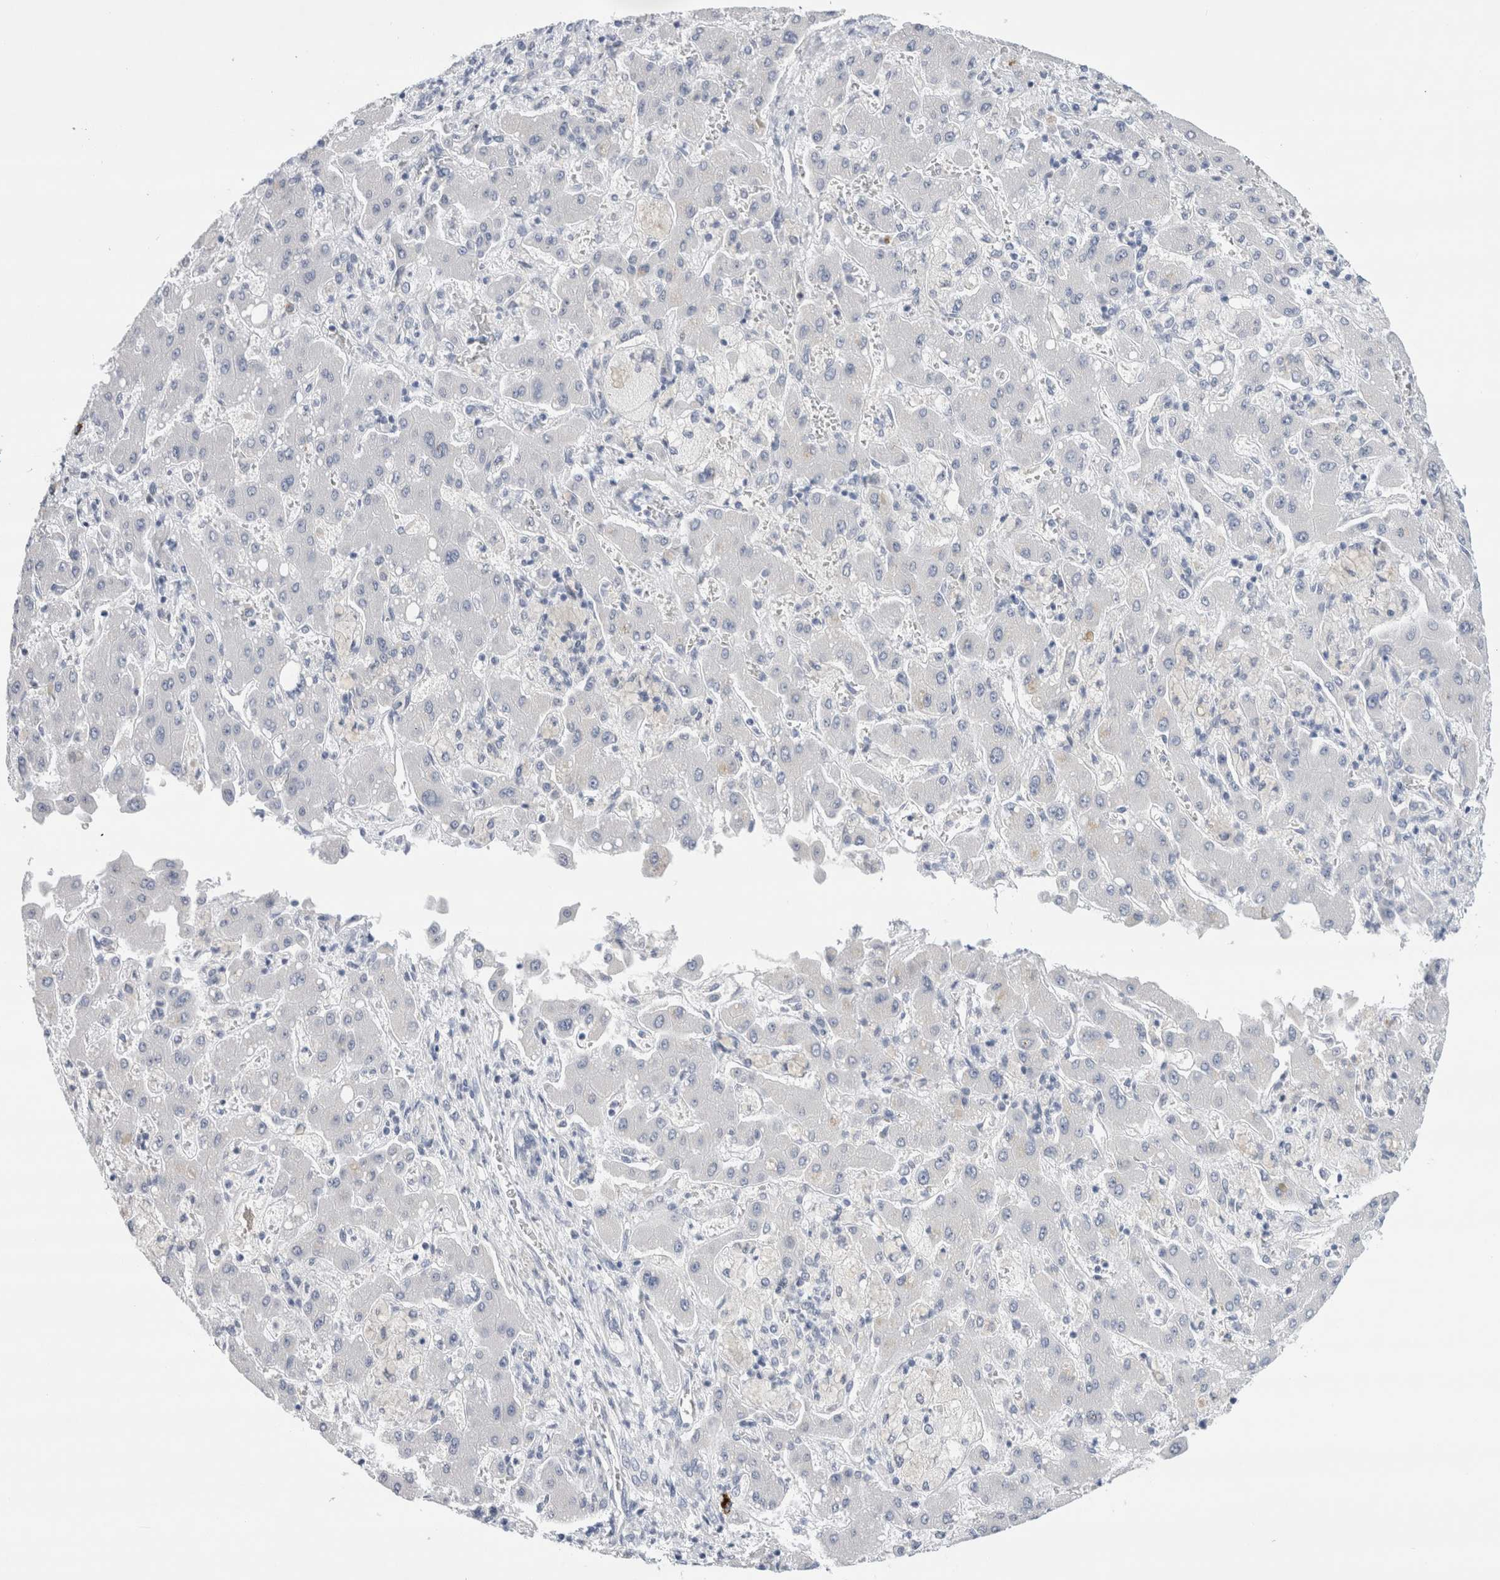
{"staining": {"intensity": "negative", "quantity": "none", "location": "none"}, "tissue": "liver cancer", "cell_type": "Tumor cells", "image_type": "cancer", "snomed": [{"axis": "morphology", "description": "Cholangiocarcinoma"}, {"axis": "topography", "description": "Liver"}], "caption": "The photomicrograph reveals no staining of tumor cells in liver cancer. (DAB IHC, high magnification).", "gene": "SLC22A12", "patient": {"sex": "male", "age": 50}}